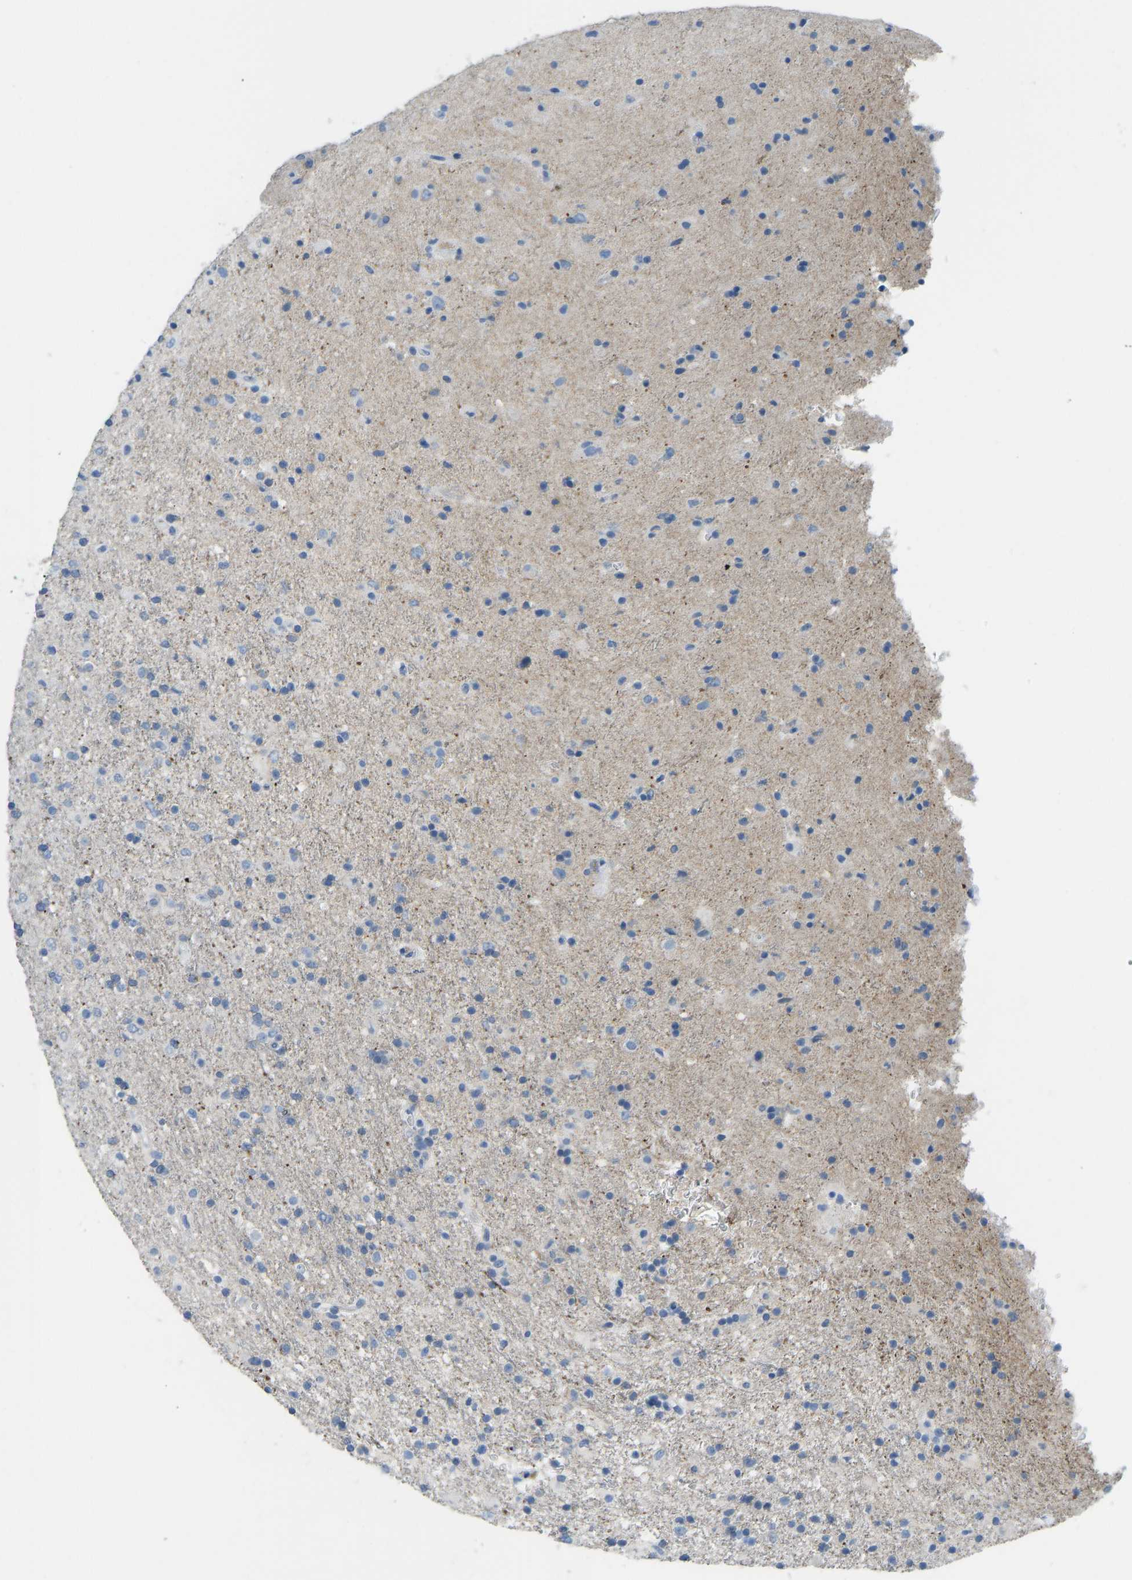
{"staining": {"intensity": "negative", "quantity": "none", "location": "none"}, "tissue": "glioma", "cell_type": "Tumor cells", "image_type": "cancer", "snomed": [{"axis": "morphology", "description": "Glioma, malignant, Low grade"}, {"axis": "topography", "description": "Brain"}], "caption": "This is an immunohistochemistry (IHC) image of human glioma. There is no expression in tumor cells.", "gene": "ATP1A1", "patient": {"sex": "male", "age": 65}}